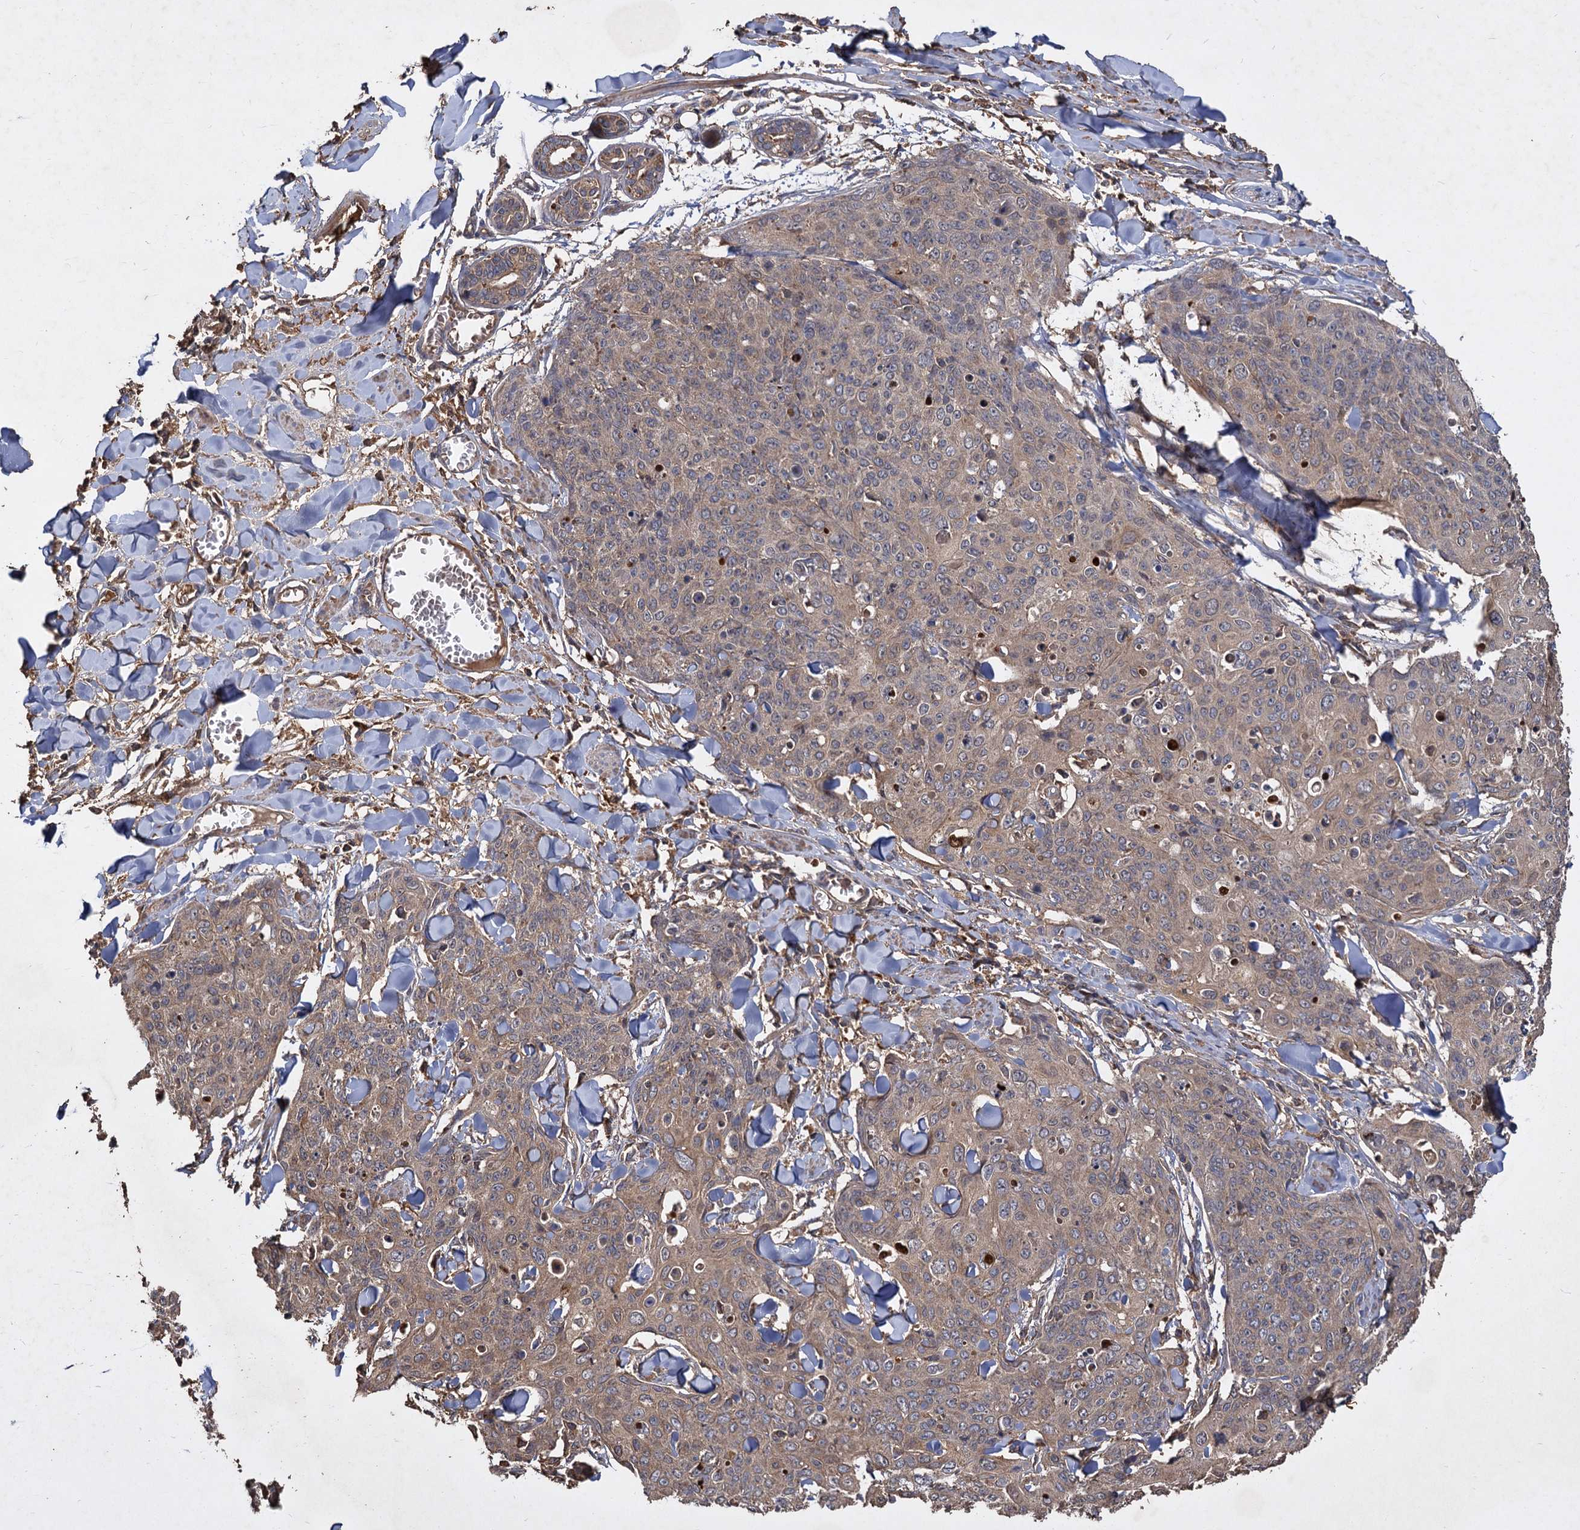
{"staining": {"intensity": "weak", "quantity": ">75%", "location": "cytoplasmic/membranous"}, "tissue": "skin cancer", "cell_type": "Tumor cells", "image_type": "cancer", "snomed": [{"axis": "morphology", "description": "Squamous cell carcinoma, NOS"}, {"axis": "topography", "description": "Skin"}, {"axis": "topography", "description": "Vulva"}], "caption": "A histopathology image of skin cancer (squamous cell carcinoma) stained for a protein demonstrates weak cytoplasmic/membranous brown staining in tumor cells.", "gene": "GCLC", "patient": {"sex": "female", "age": 85}}